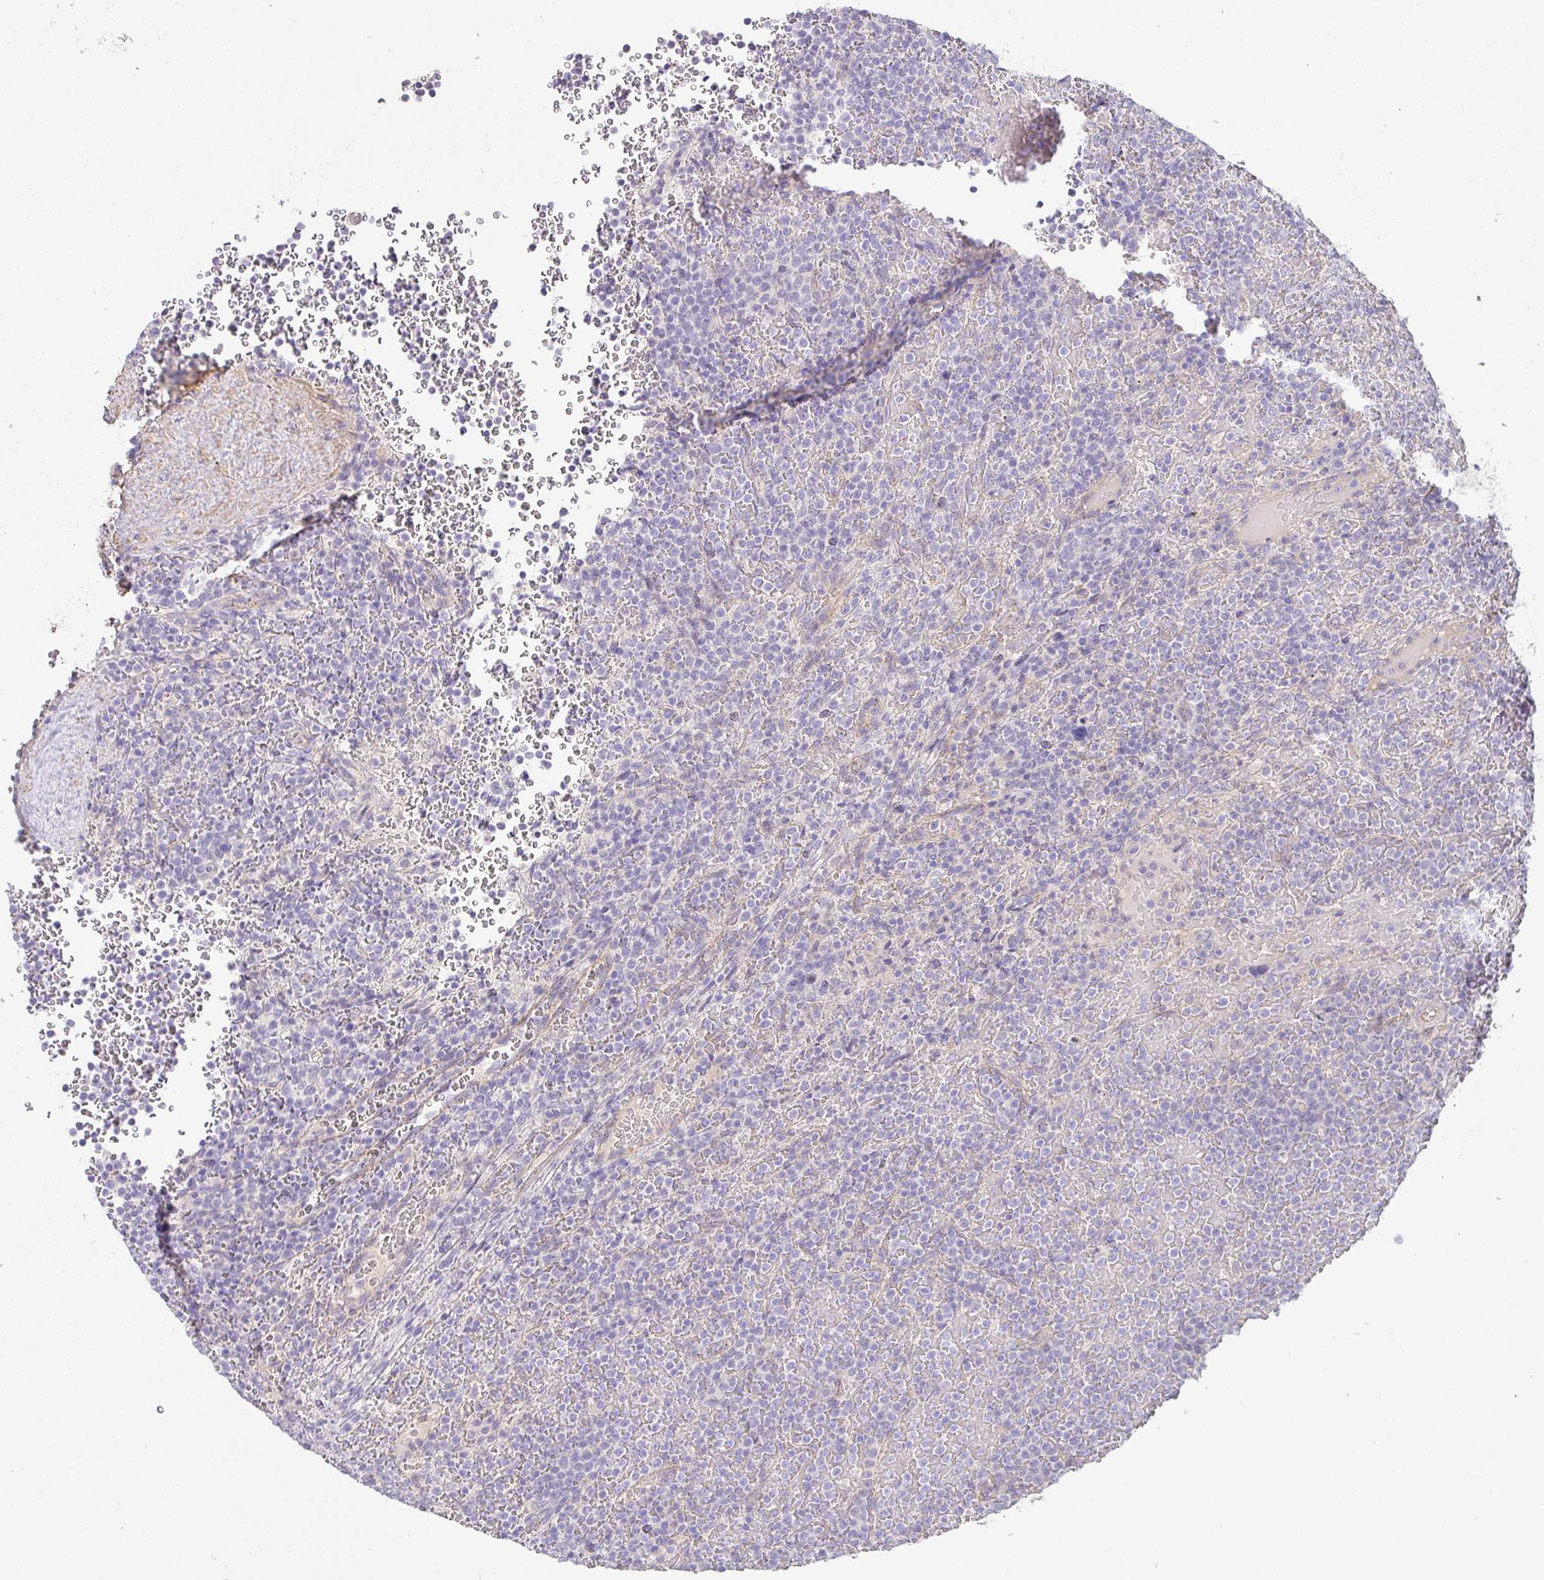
{"staining": {"intensity": "negative", "quantity": "none", "location": "none"}, "tissue": "lymphoma", "cell_type": "Tumor cells", "image_type": "cancer", "snomed": [{"axis": "morphology", "description": "Malignant lymphoma, non-Hodgkin's type, Low grade"}, {"axis": "topography", "description": "Spleen"}], "caption": "Immunohistochemistry histopathology image of lymphoma stained for a protein (brown), which exhibits no positivity in tumor cells. Nuclei are stained in blue.", "gene": "PYGM", "patient": {"sex": "male", "age": 60}}